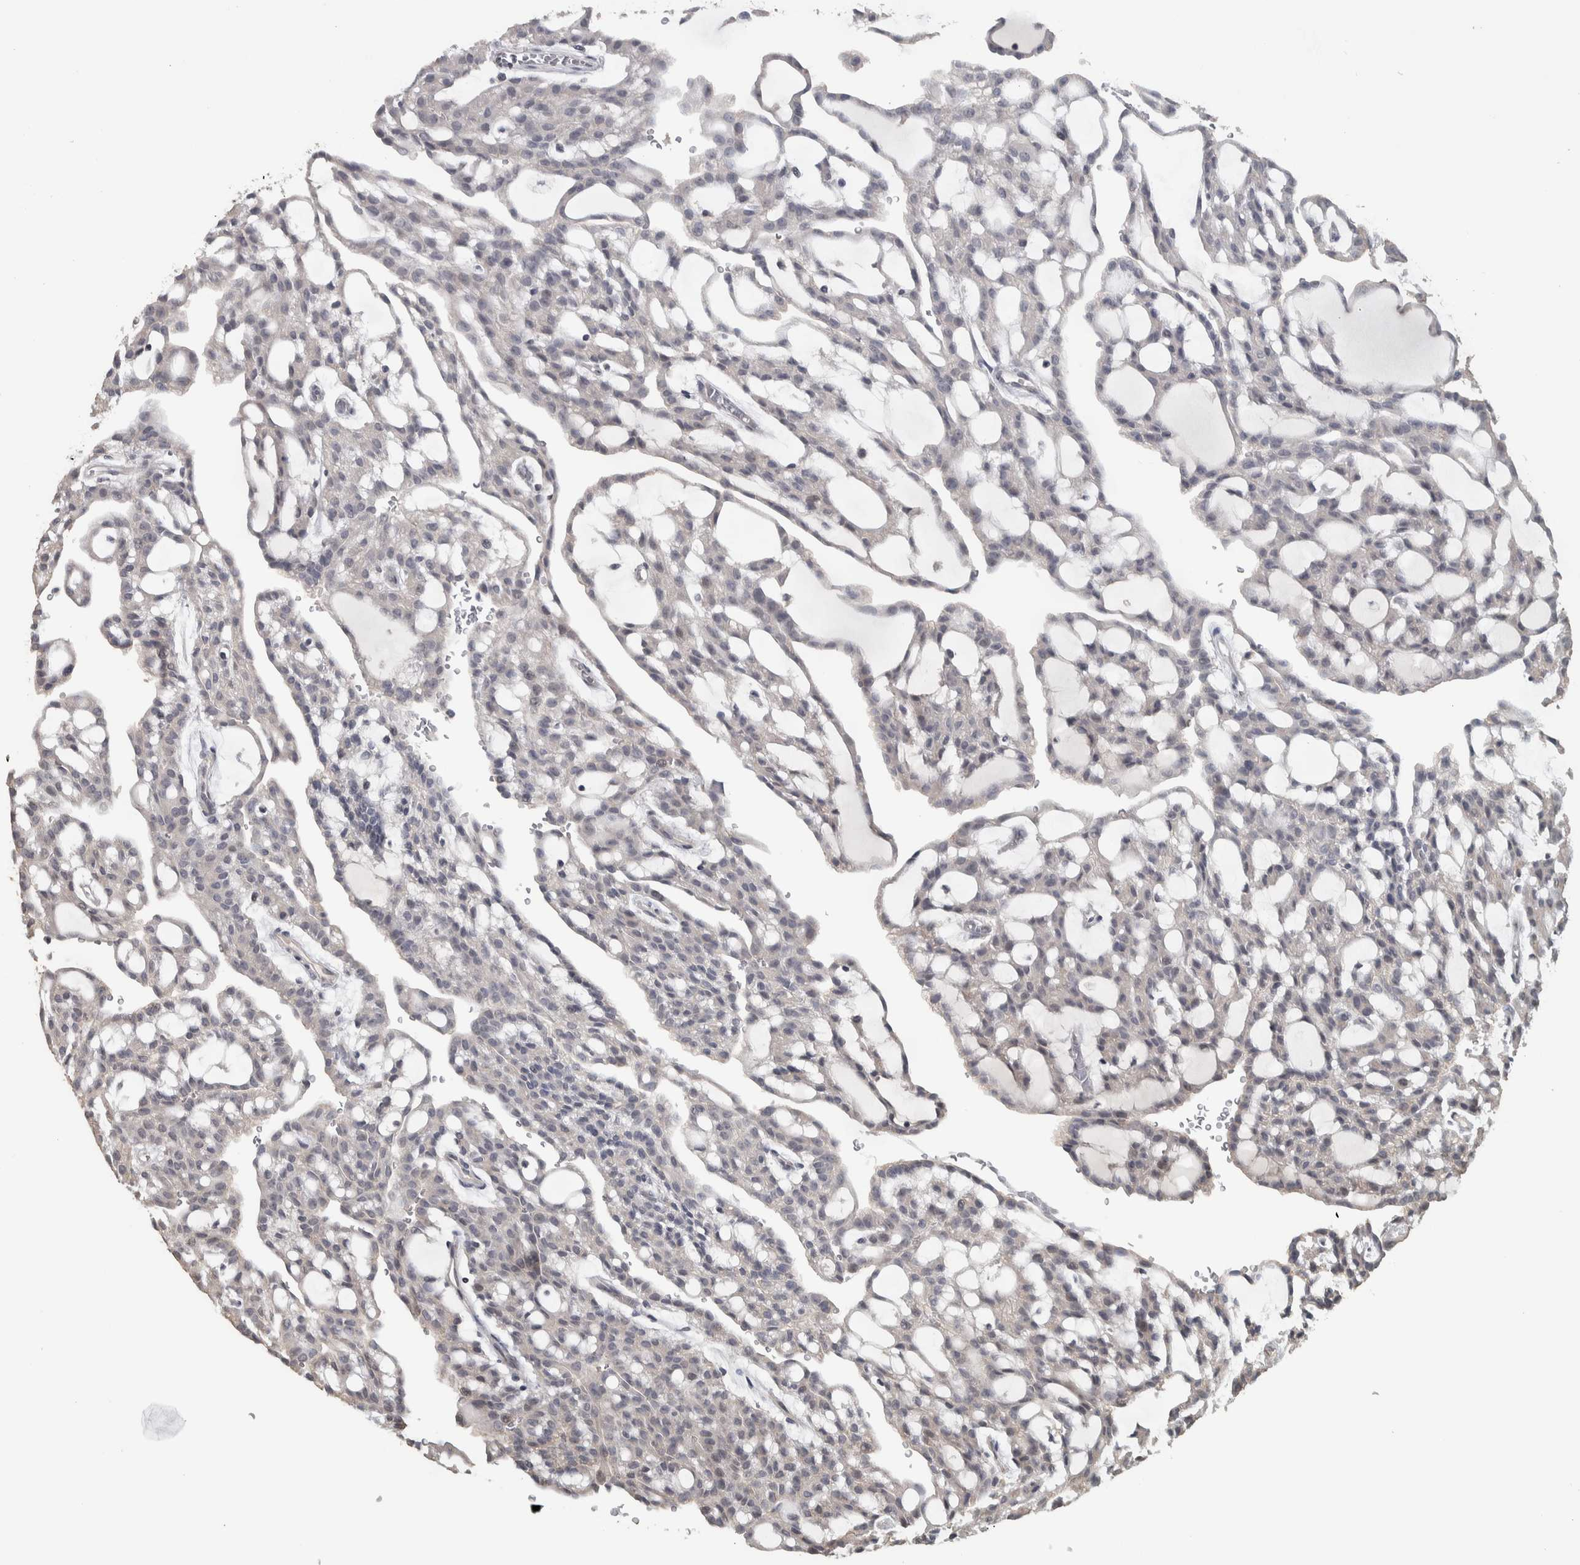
{"staining": {"intensity": "negative", "quantity": "none", "location": "none"}, "tissue": "renal cancer", "cell_type": "Tumor cells", "image_type": "cancer", "snomed": [{"axis": "morphology", "description": "Adenocarcinoma, NOS"}, {"axis": "topography", "description": "Kidney"}], "caption": "Tumor cells are negative for brown protein staining in renal cancer (adenocarcinoma).", "gene": "NECAB1", "patient": {"sex": "male", "age": 63}}